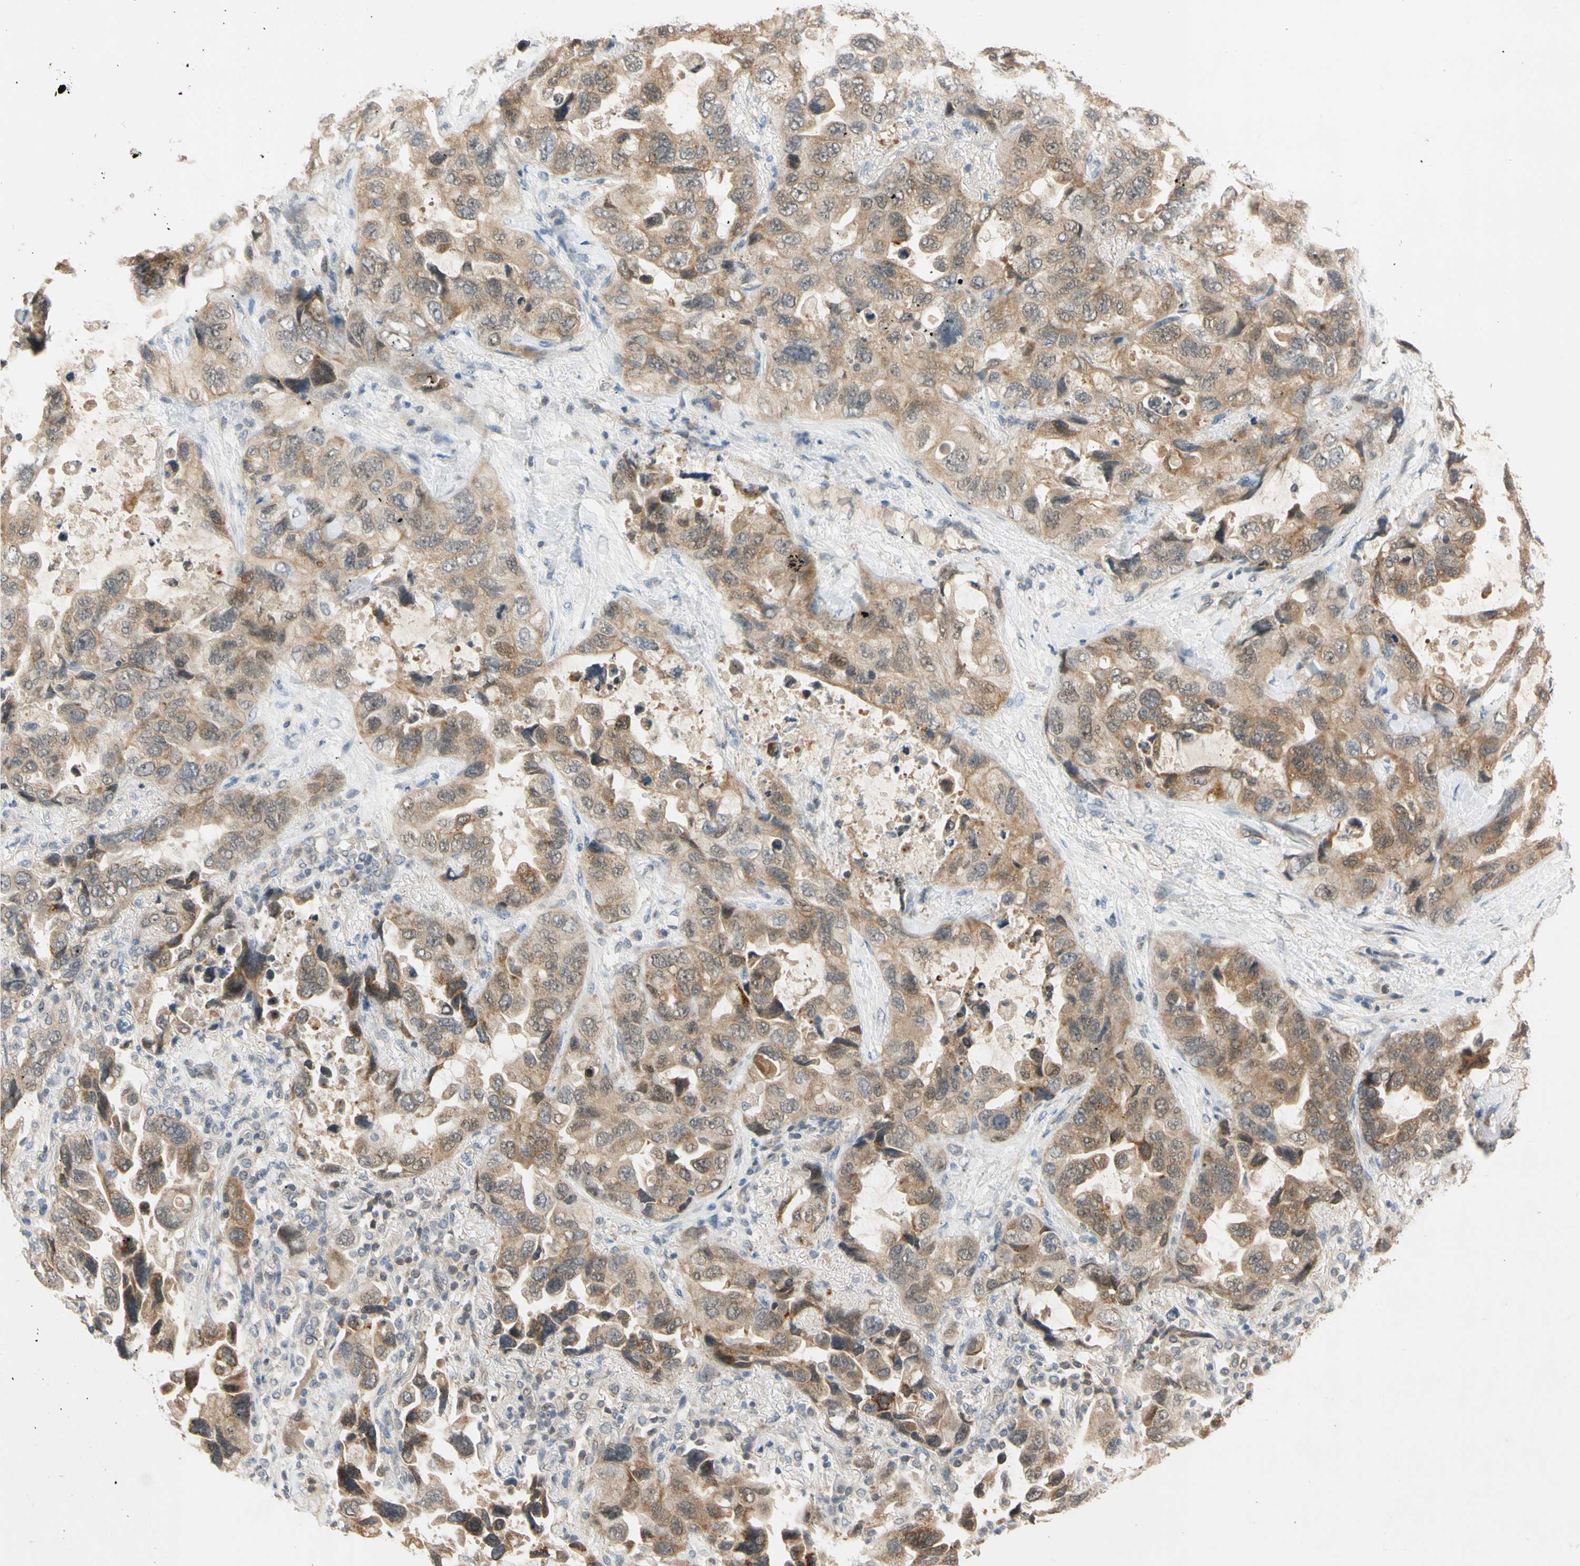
{"staining": {"intensity": "weak", "quantity": ">75%", "location": "cytoplasmic/membranous"}, "tissue": "lung cancer", "cell_type": "Tumor cells", "image_type": "cancer", "snomed": [{"axis": "morphology", "description": "Squamous cell carcinoma, NOS"}, {"axis": "topography", "description": "Lung"}], "caption": "Lung cancer stained for a protein exhibits weak cytoplasmic/membranous positivity in tumor cells. Using DAB (3,3'-diaminobenzidine) (brown) and hematoxylin (blue) stains, captured at high magnification using brightfield microscopy.", "gene": "RIOX2", "patient": {"sex": "female", "age": 73}}